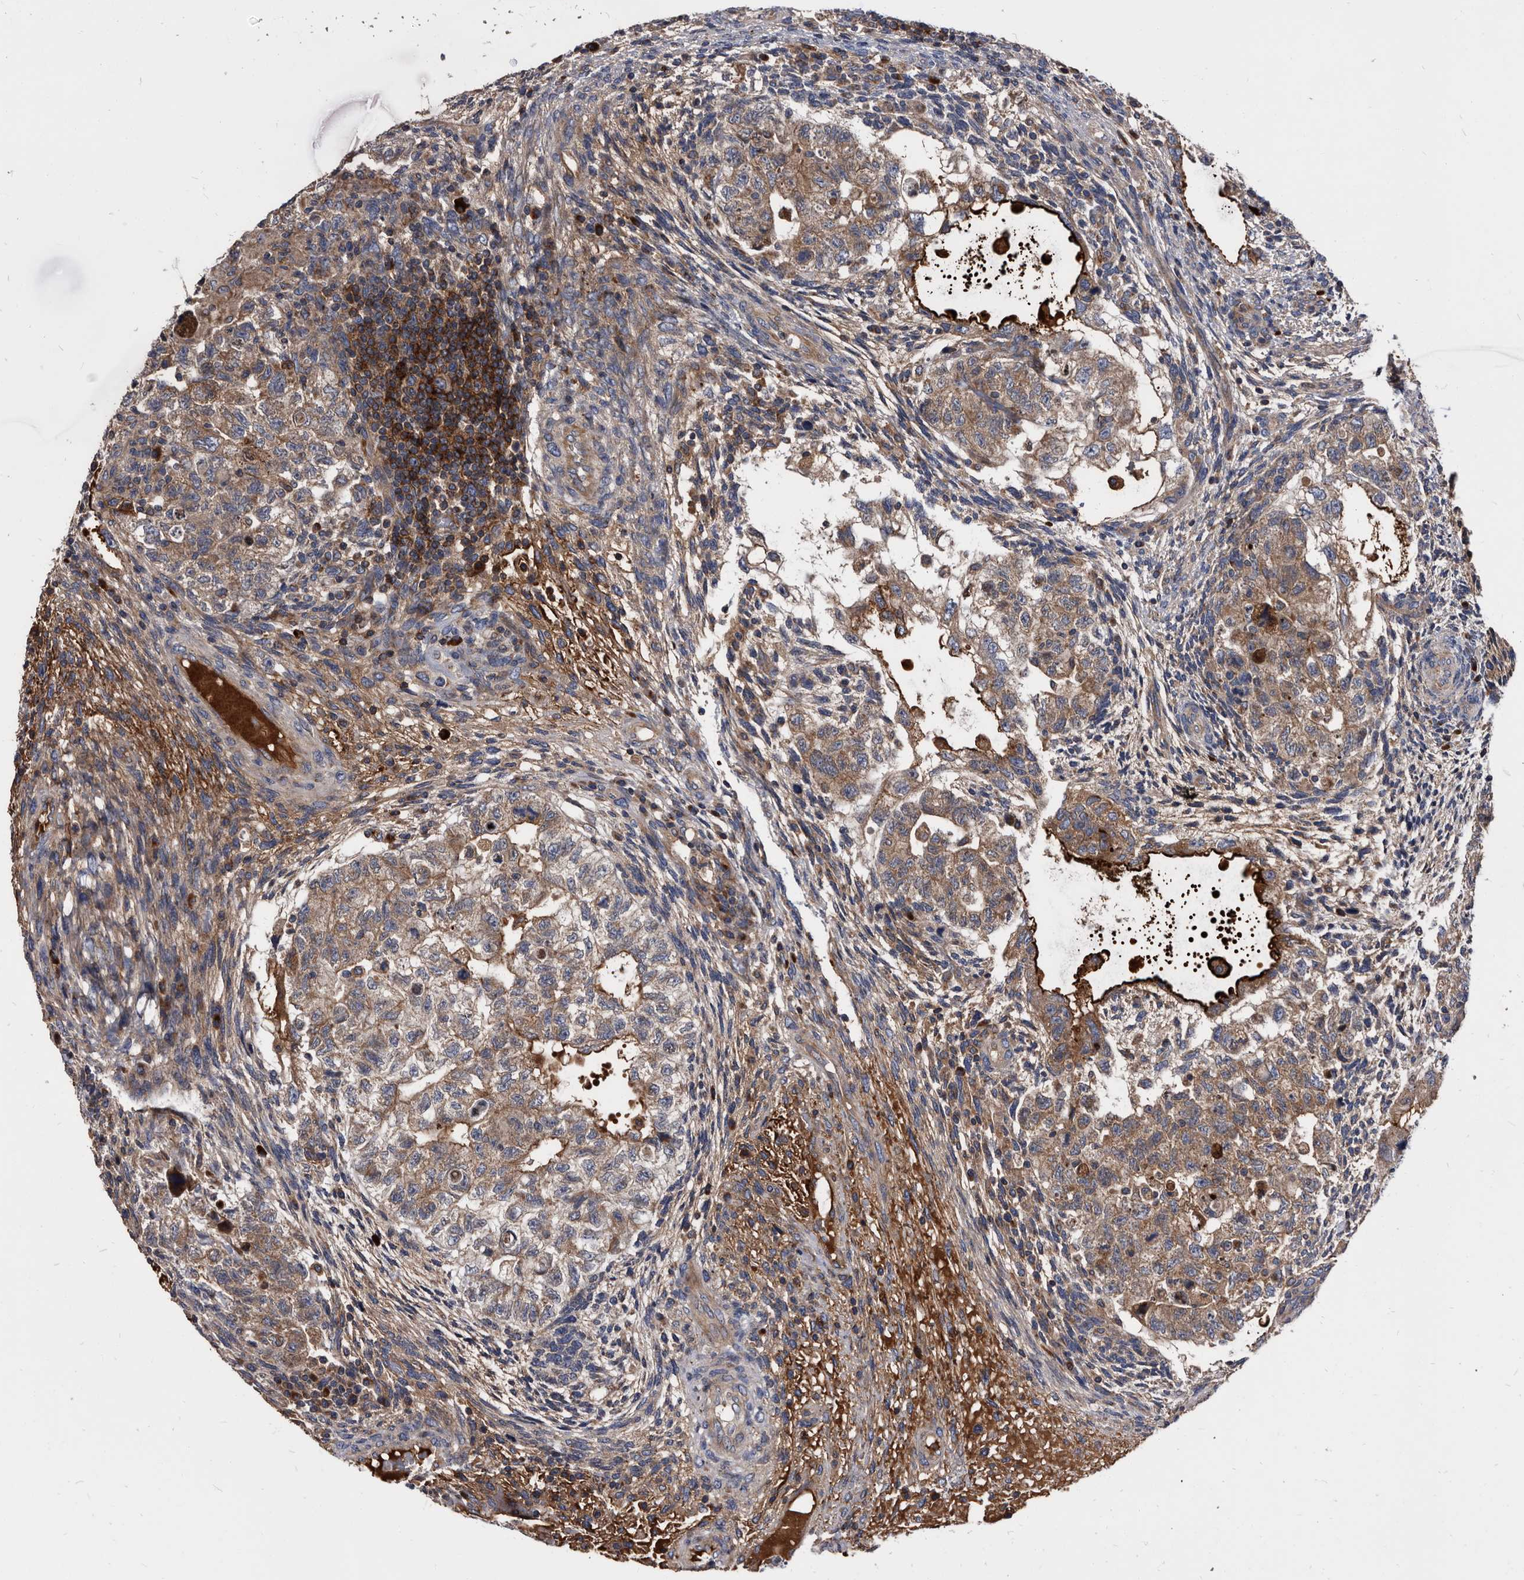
{"staining": {"intensity": "moderate", "quantity": ">75%", "location": "cytoplasmic/membranous"}, "tissue": "testis cancer", "cell_type": "Tumor cells", "image_type": "cancer", "snomed": [{"axis": "morphology", "description": "Carcinoma, Embryonal, NOS"}, {"axis": "topography", "description": "Testis"}], "caption": "Embryonal carcinoma (testis) tissue displays moderate cytoplasmic/membranous positivity in approximately >75% of tumor cells", "gene": "DTNBP1", "patient": {"sex": "male", "age": 36}}